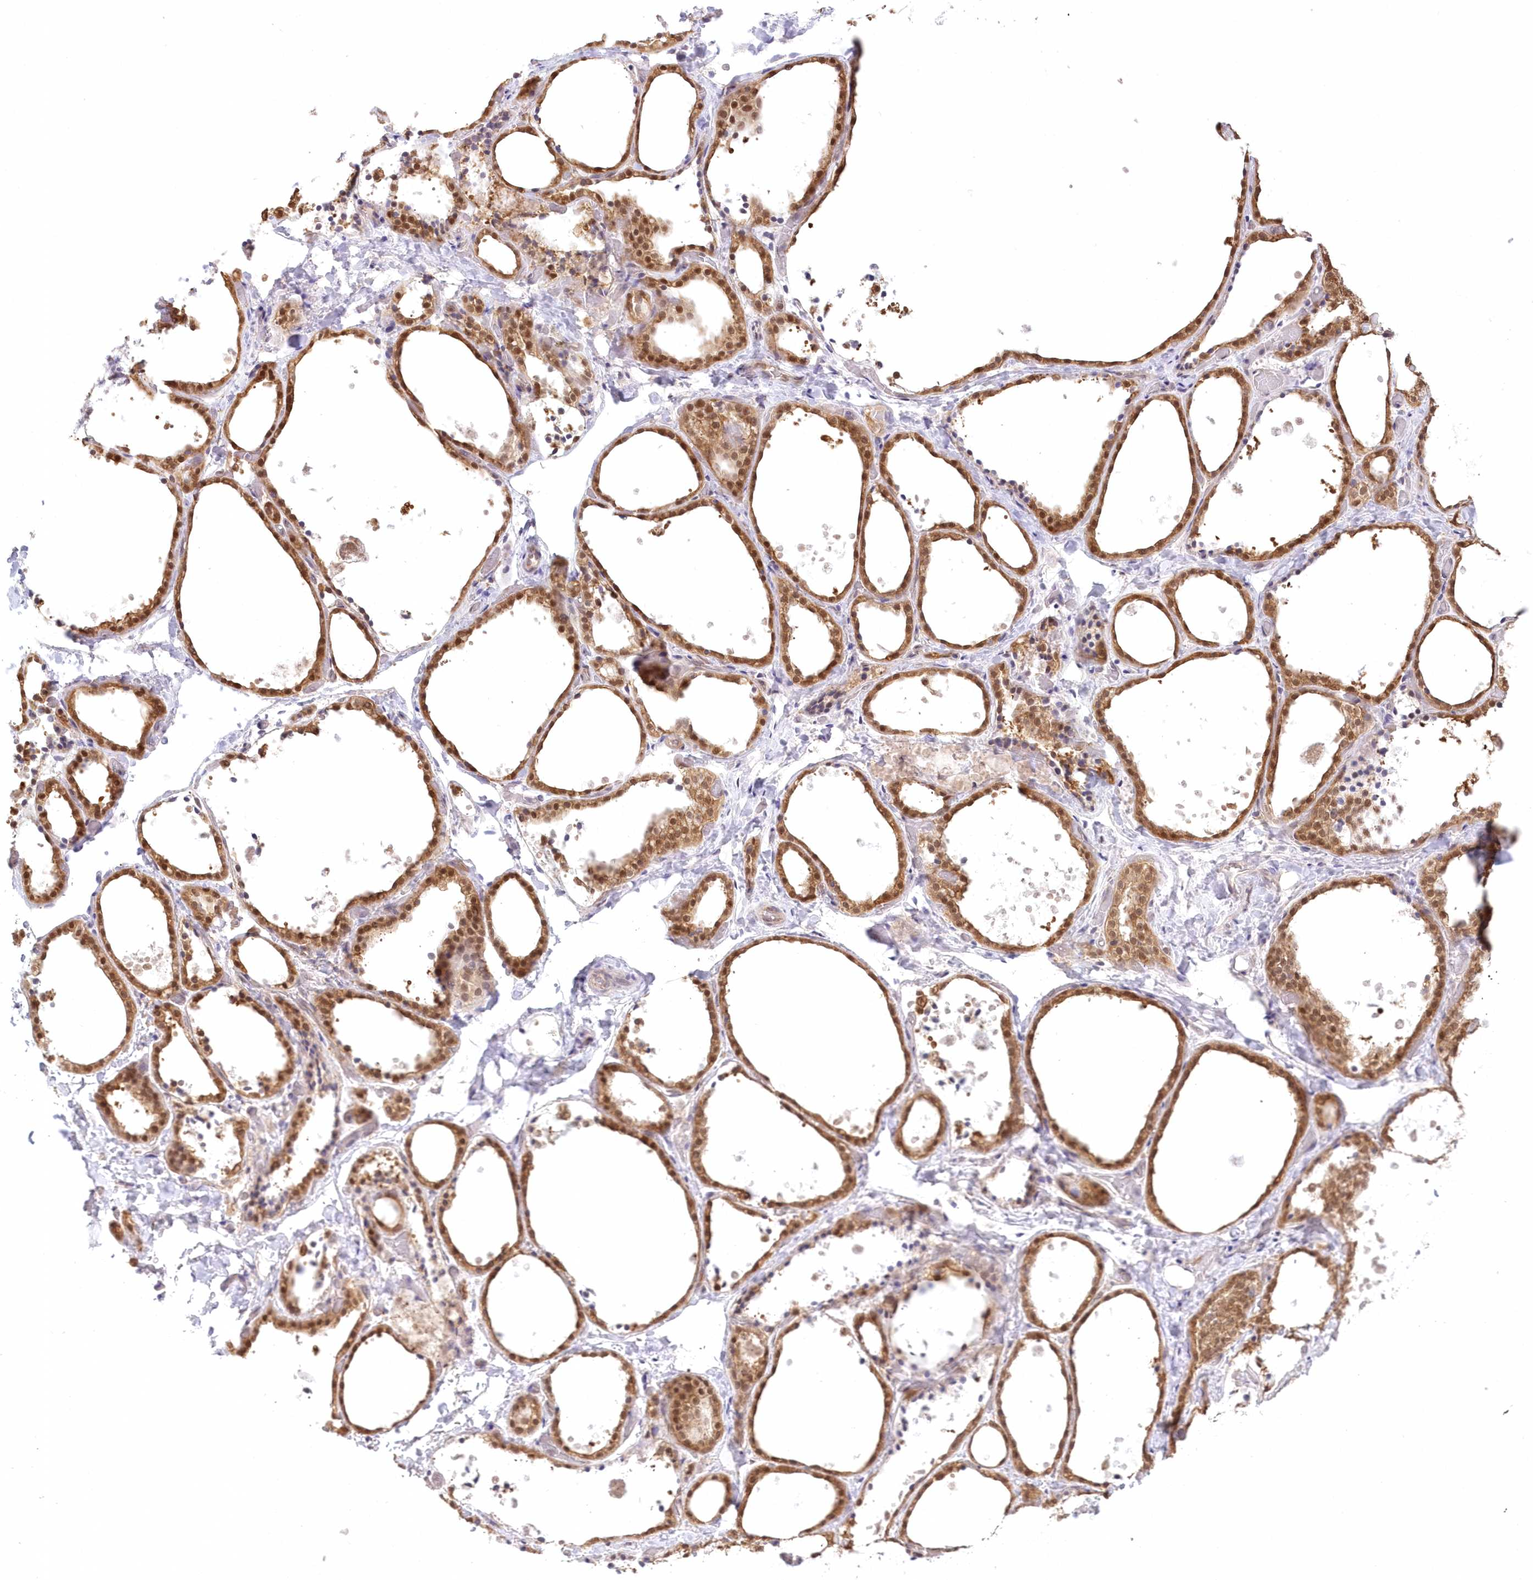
{"staining": {"intensity": "moderate", "quantity": ">75%", "location": "cytoplasmic/membranous,nuclear"}, "tissue": "thyroid gland", "cell_type": "Glandular cells", "image_type": "normal", "snomed": [{"axis": "morphology", "description": "Normal tissue, NOS"}, {"axis": "topography", "description": "Thyroid gland"}], "caption": "The micrograph shows staining of unremarkable thyroid gland, revealing moderate cytoplasmic/membranous,nuclear protein expression (brown color) within glandular cells. The protein of interest is stained brown, and the nuclei are stained in blue (DAB (3,3'-diaminobenzidine) IHC with brightfield microscopy, high magnification).", "gene": "RNPEP", "patient": {"sex": "female", "age": 44}}